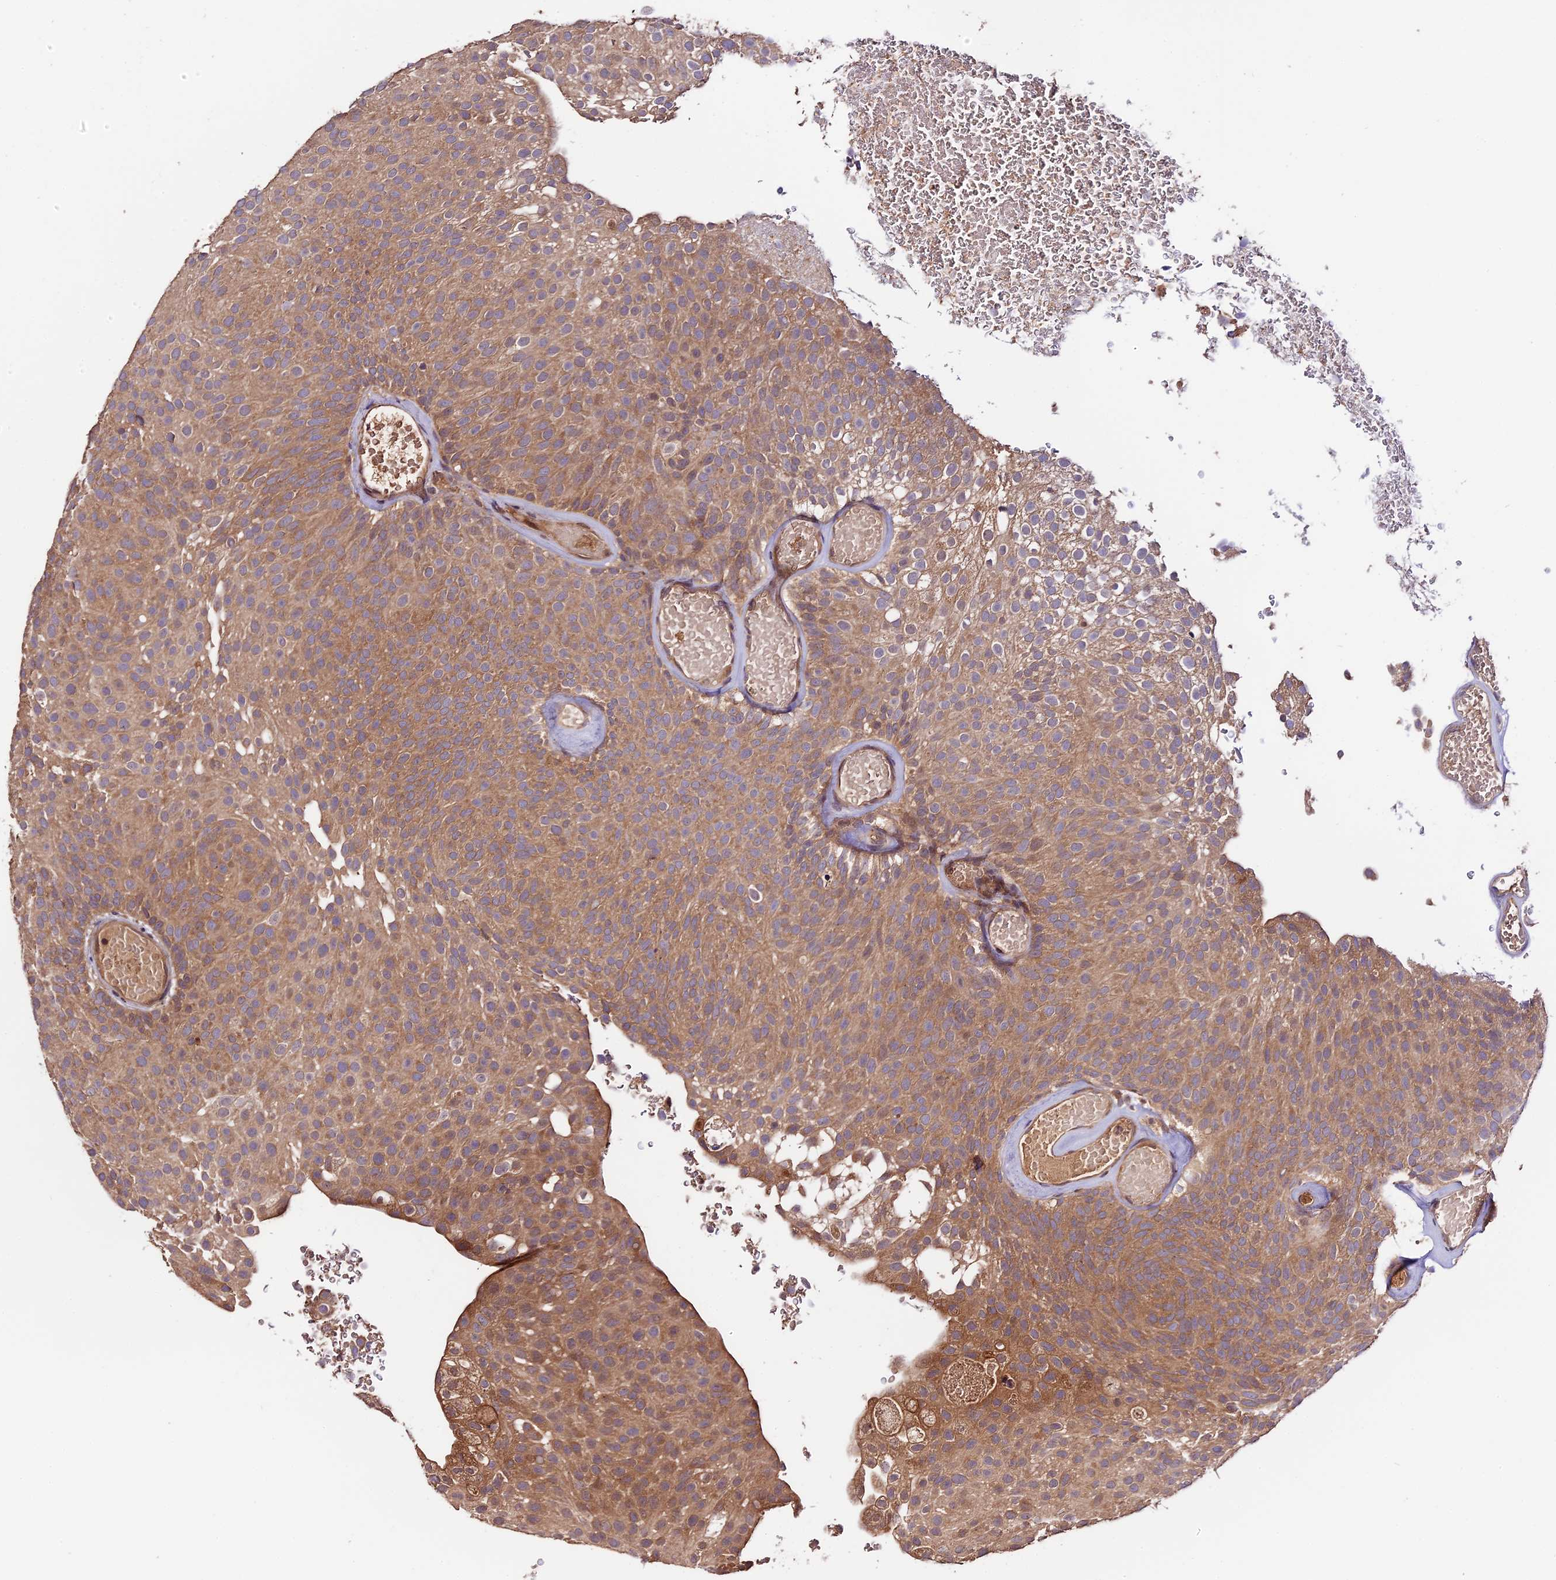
{"staining": {"intensity": "moderate", "quantity": ">75%", "location": "cytoplasmic/membranous"}, "tissue": "urothelial cancer", "cell_type": "Tumor cells", "image_type": "cancer", "snomed": [{"axis": "morphology", "description": "Urothelial carcinoma, Low grade"}, {"axis": "topography", "description": "Urinary bladder"}], "caption": "Moderate cytoplasmic/membranous protein expression is seen in about >75% of tumor cells in urothelial cancer.", "gene": "TRMT1", "patient": {"sex": "male", "age": 78}}